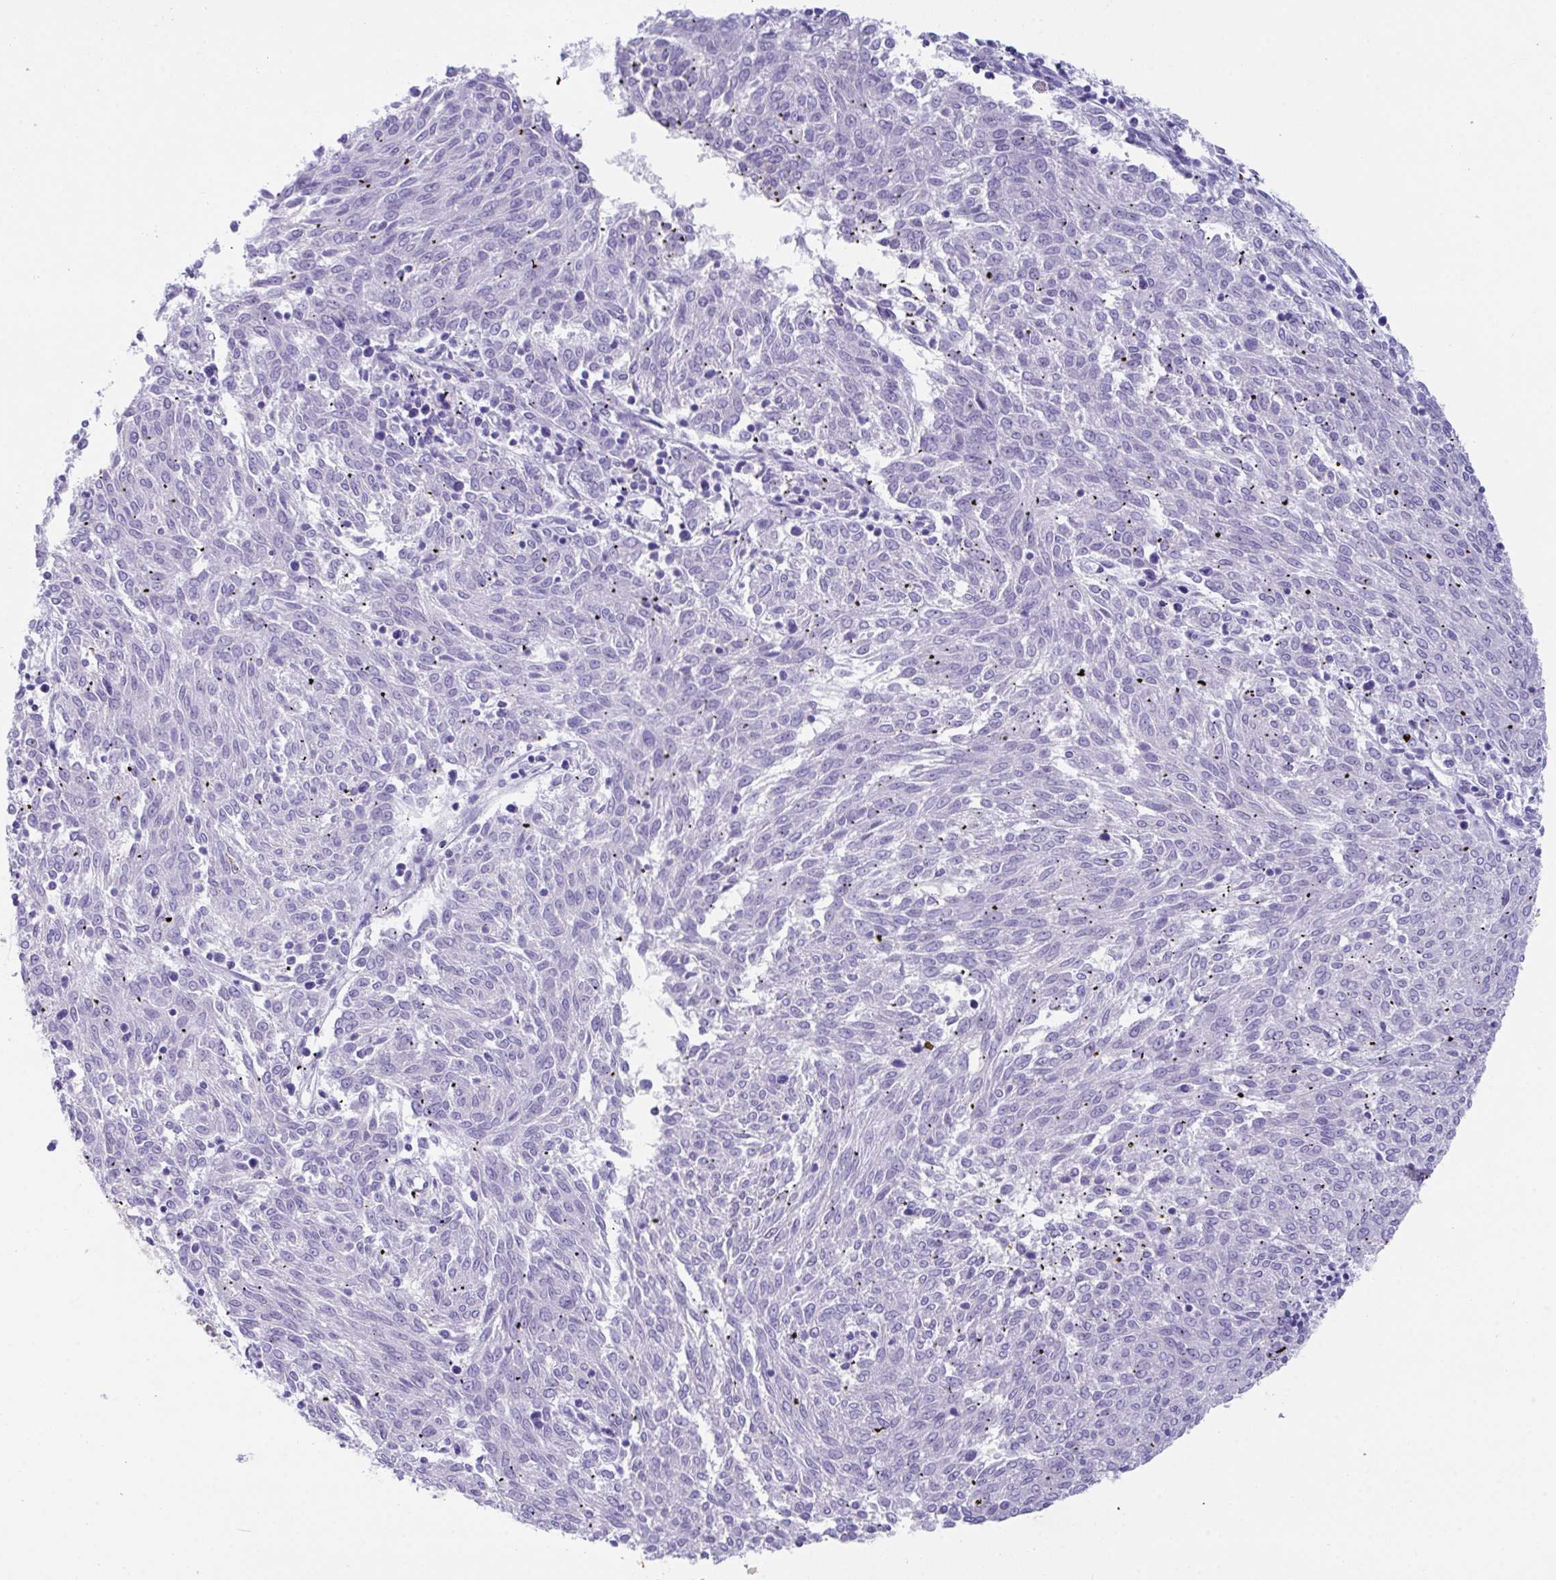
{"staining": {"intensity": "negative", "quantity": "none", "location": "none"}, "tissue": "melanoma", "cell_type": "Tumor cells", "image_type": "cancer", "snomed": [{"axis": "morphology", "description": "Malignant melanoma, NOS"}, {"axis": "topography", "description": "Skin"}], "caption": "This is an immunohistochemistry (IHC) image of malignant melanoma. There is no expression in tumor cells.", "gene": "TMEM106B", "patient": {"sex": "female", "age": 72}}